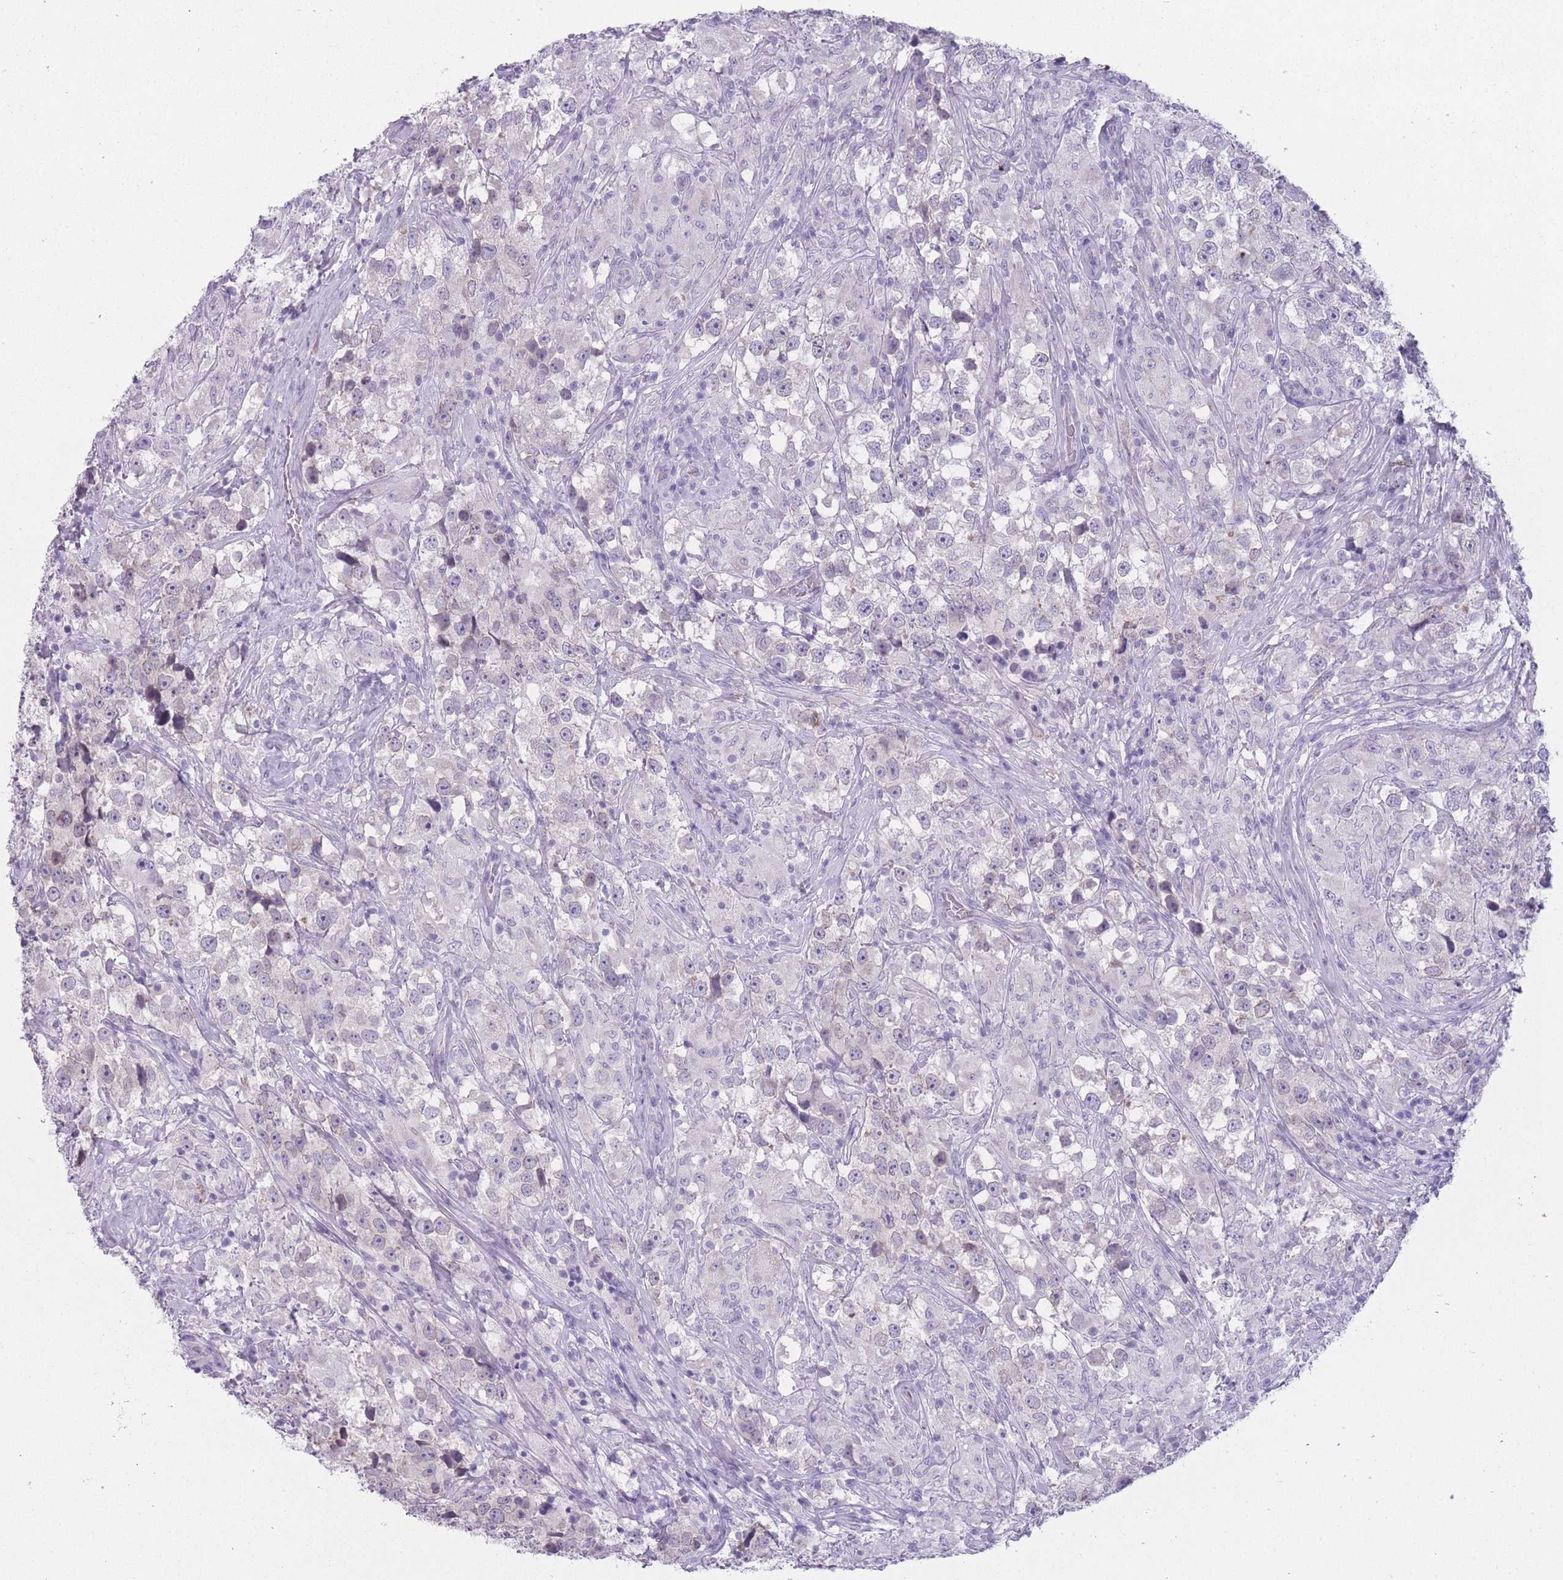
{"staining": {"intensity": "negative", "quantity": "none", "location": "none"}, "tissue": "testis cancer", "cell_type": "Tumor cells", "image_type": "cancer", "snomed": [{"axis": "morphology", "description": "Seminoma, NOS"}, {"axis": "topography", "description": "Testis"}], "caption": "DAB (3,3'-diaminobenzidine) immunohistochemical staining of human seminoma (testis) exhibits no significant staining in tumor cells.", "gene": "DCANP1", "patient": {"sex": "male", "age": 46}}